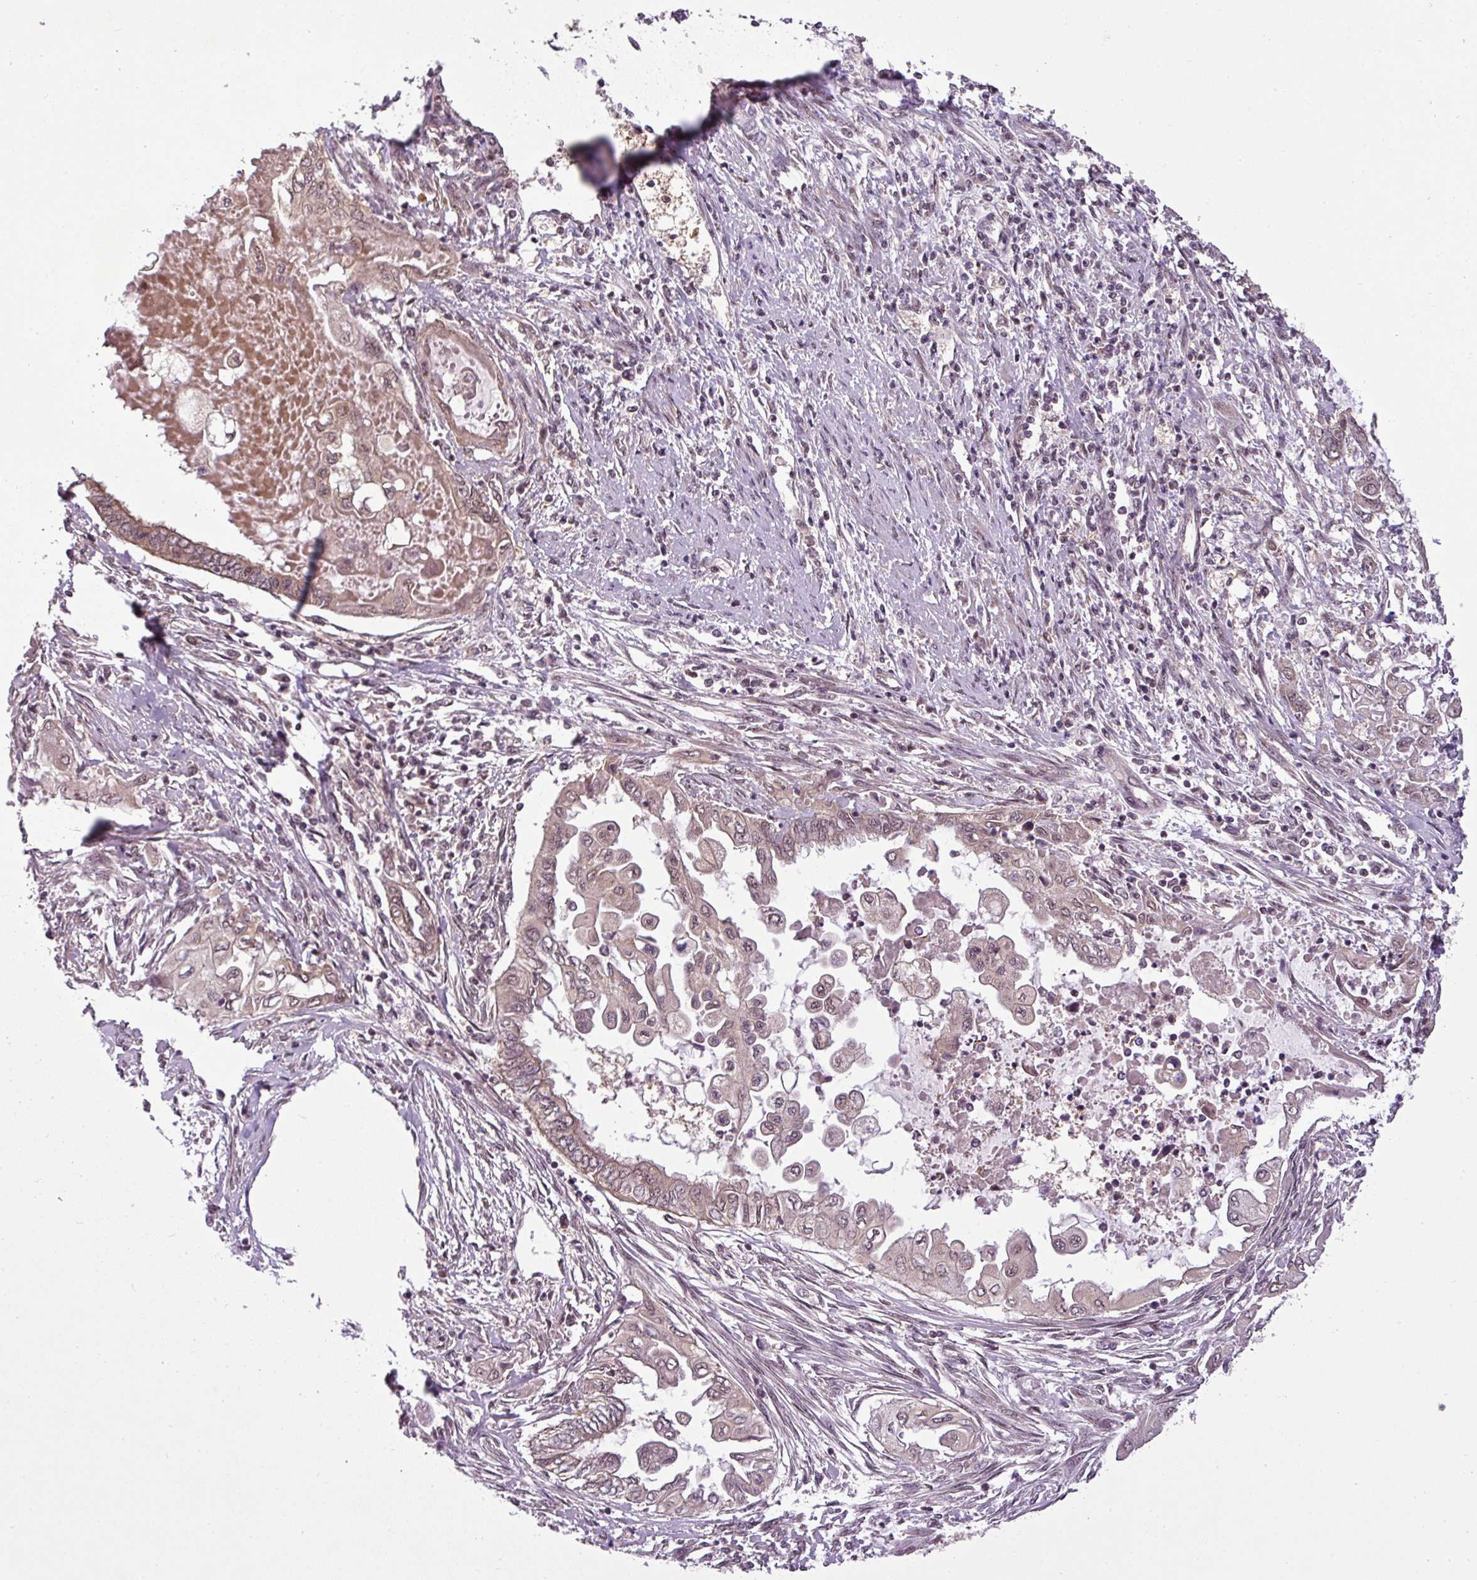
{"staining": {"intensity": "weak", "quantity": ">75%", "location": "cytoplasmic/membranous"}, "tissue": "endometrial cancer", "cell_type": "Tumor cells", "image_type": "cancer", "snomed": [{"axis": "morphology", "description": "Adenocarcinoma, NOS"}, {"axis": "topography", "description": "Uterus"}, {"axis": "topography", "description": "Endometrium"}], "caption": "The image exhibits immunohistochemical staining of endometrial adenocarcinoma. There is weak cytoplasmic/membranous staining is appreciated in about >75% of tumor cells.", "gene": "MFHAS1", "patient": {"sex": "female", "age": 70}}